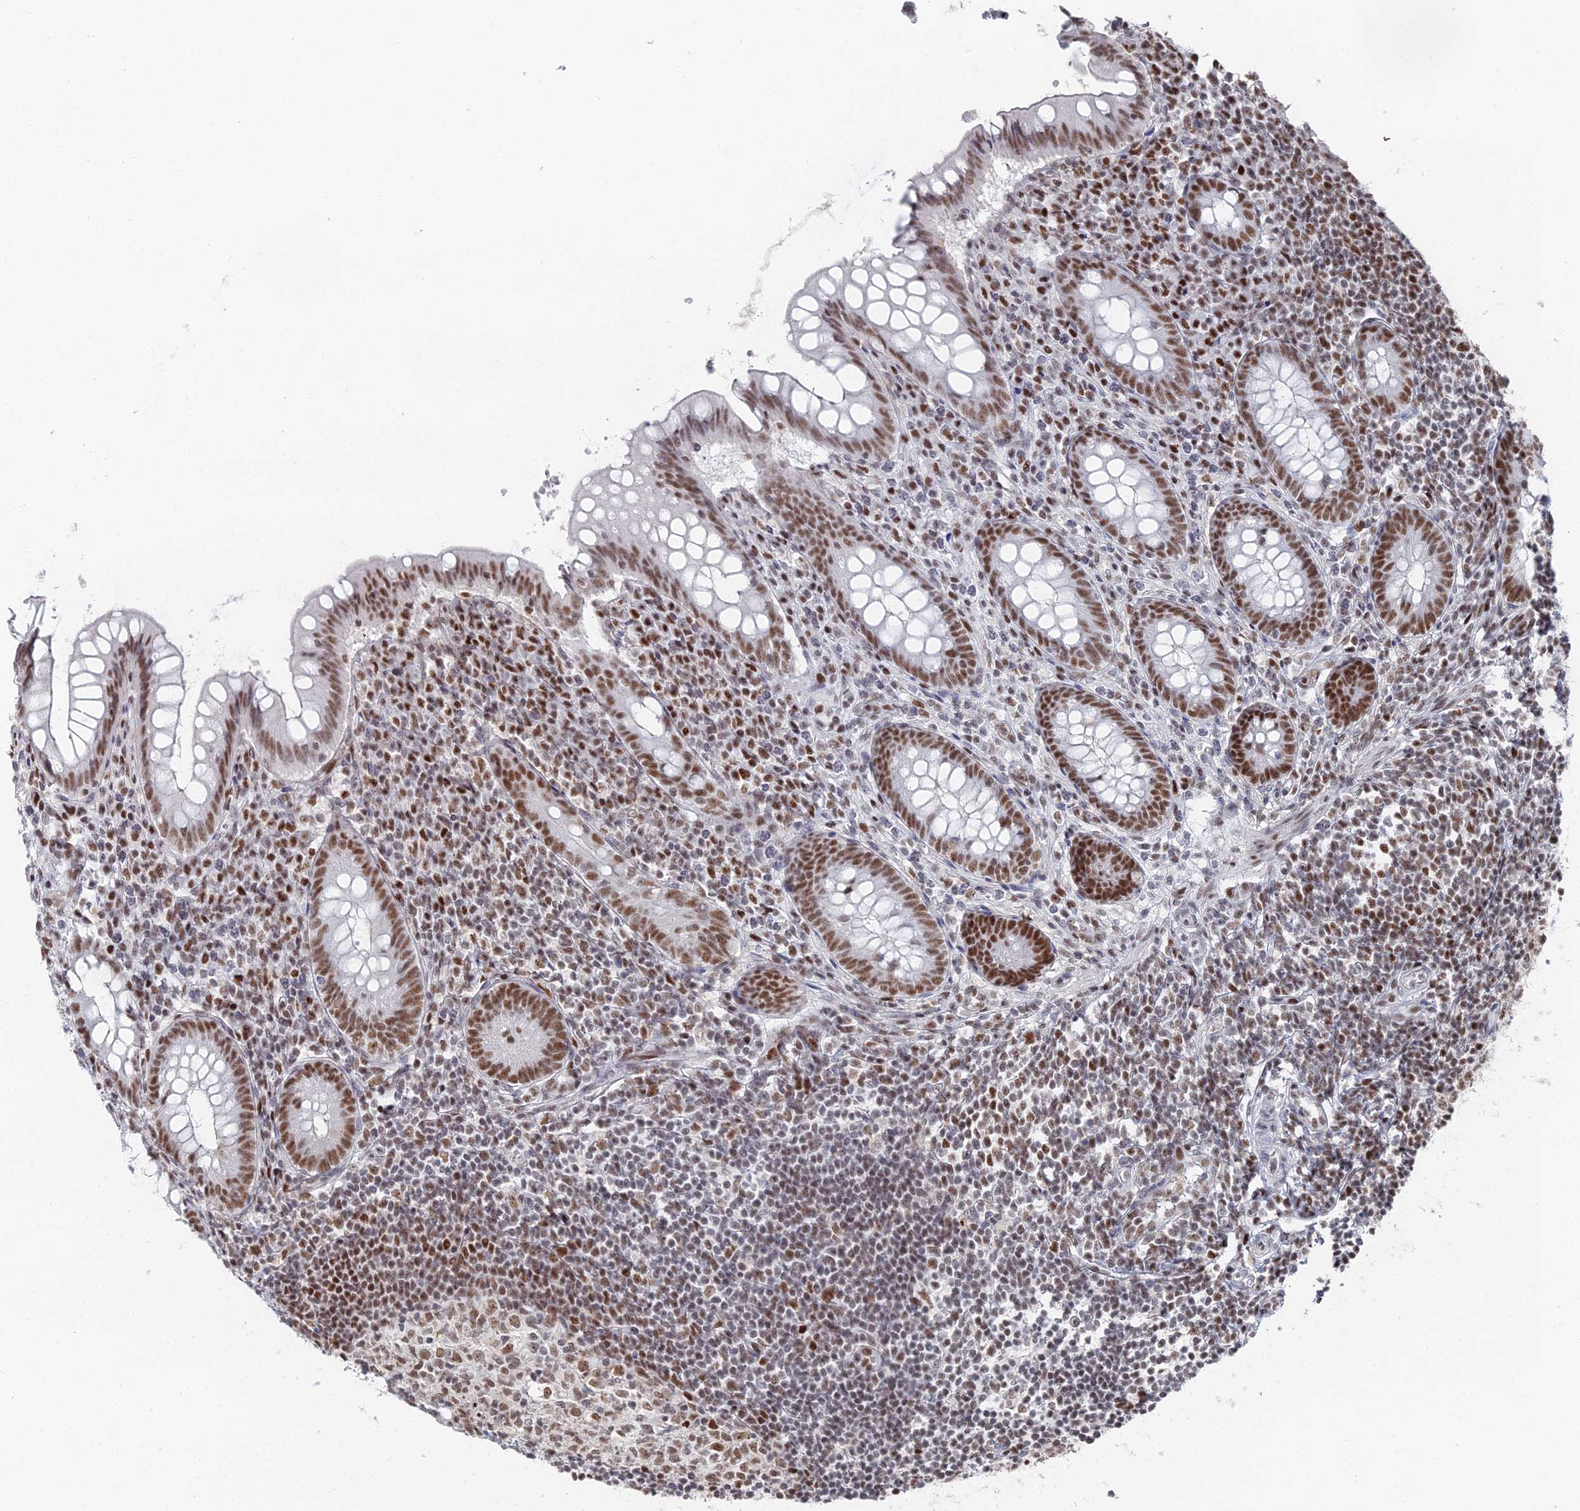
{"staining": {"intensity": "moderate", "quantity": ">75%", "location": "nuclear"}, "tissue": "appendix", "cell_type": "Glandular cells", "image_type": "normal", "snomed": [{"axis": "morphology", "description": "Normal tissue, NOS"}, {"axis": "topography", "description": "Appendix"}], "caption": "A medium amount of moderate nuclear staining is appreciated in about >75% of glandular cells in normal appendix.", "gene": "GSC2", "patient": {"sex": "female", "age": 33}}